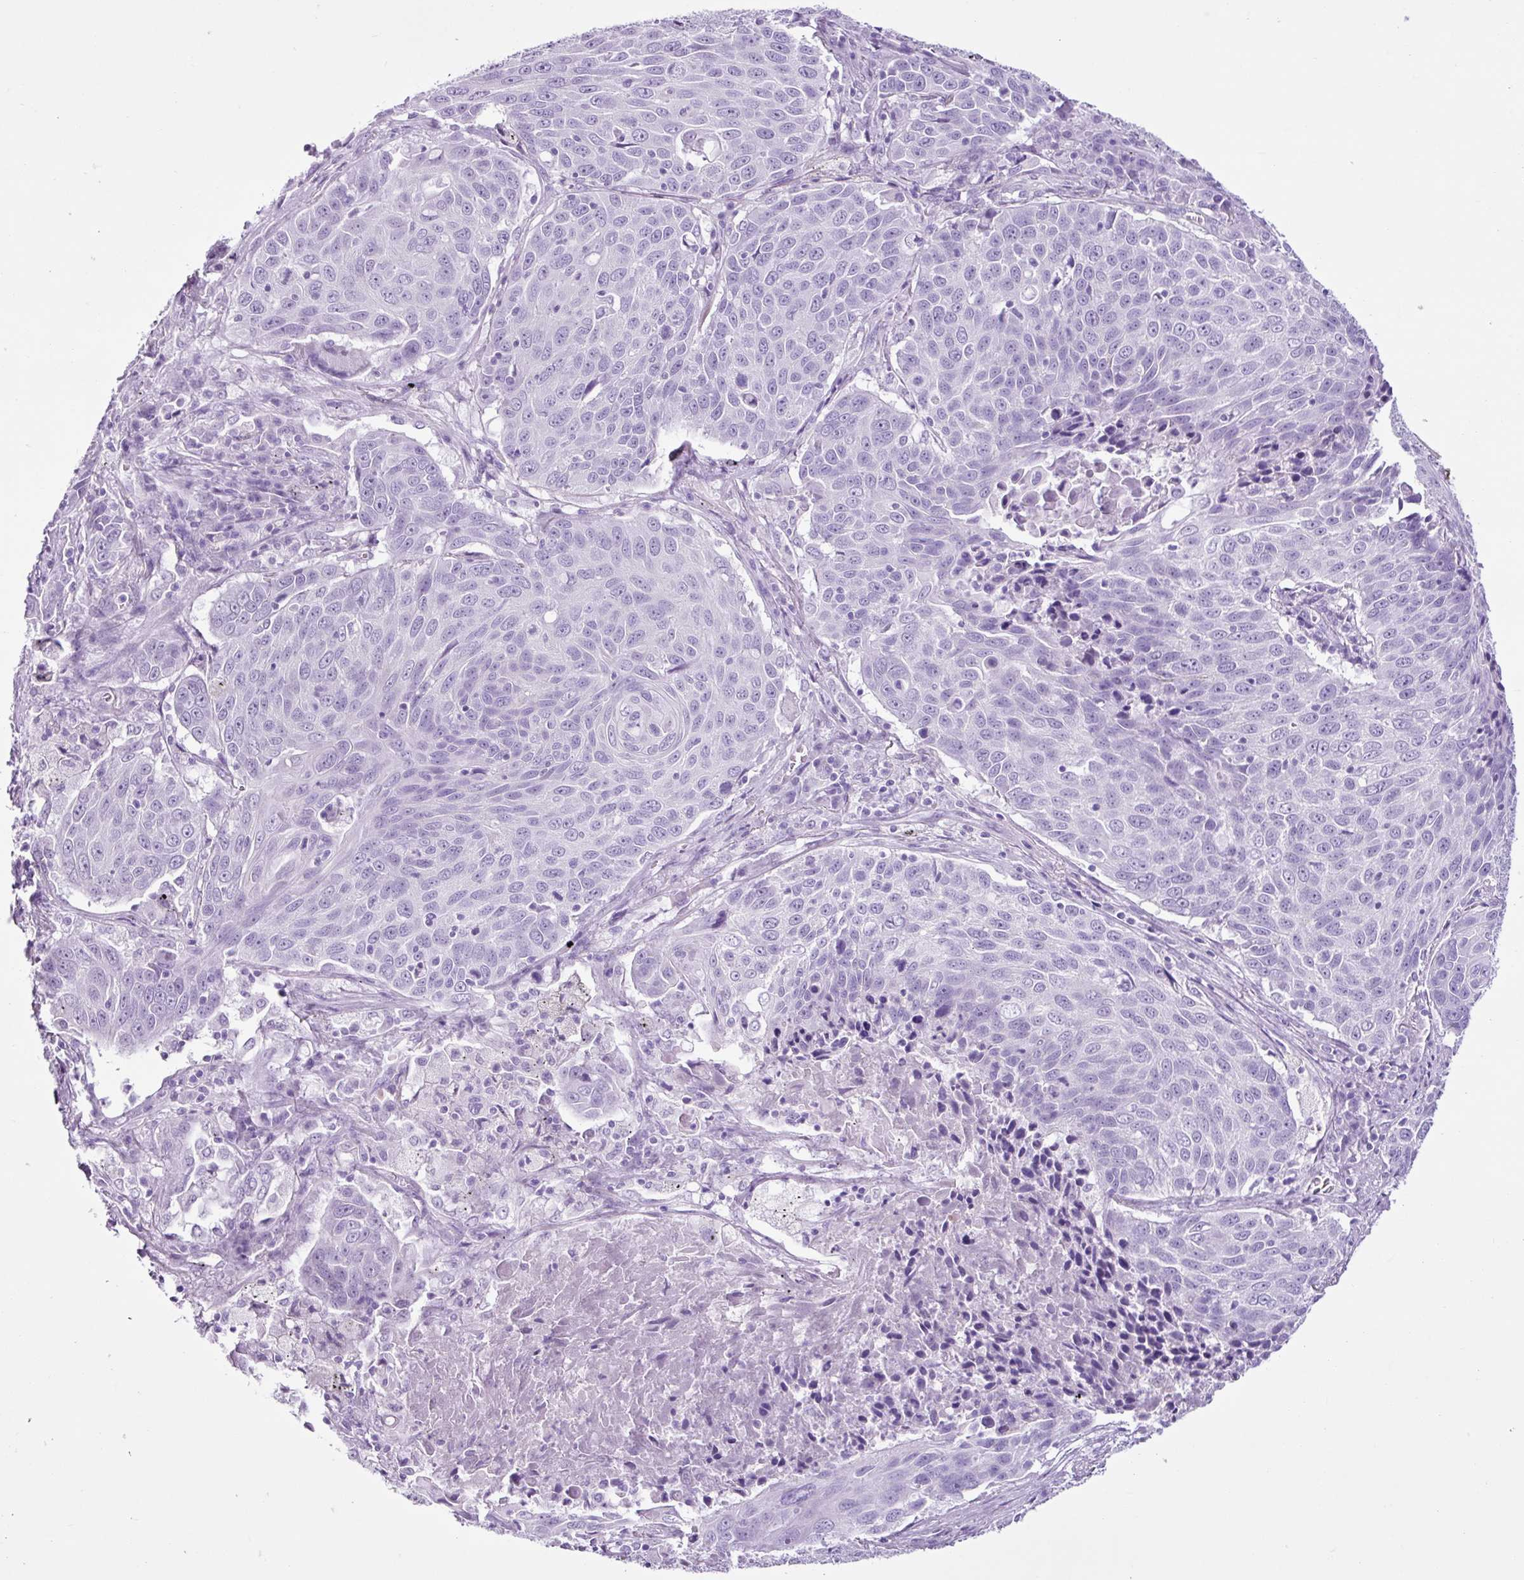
{"staining": {"intensity": "negative", "quantity": "none", "location": "none"}, "tissue": "lung cancer", "cell_type": "Tumor cells", "image_type": "cancer", "snomed": [{"axis": "morphology", "description": "Squamous cell carcinoma, NOS"}, {"axis": "topography", "description": "Lung"}], "caption": "Tumor cells are negative for protein expression in human lung squamous cell carcinoma. Brightfield microscopy of immunohistochemistry stained with DAB (3,3'-diaminobenzidine) (brown) and hematoxylin (blue), captured at high magnification.", "gene": "PGR", "patient": {"sex": "male", "age": 78}}